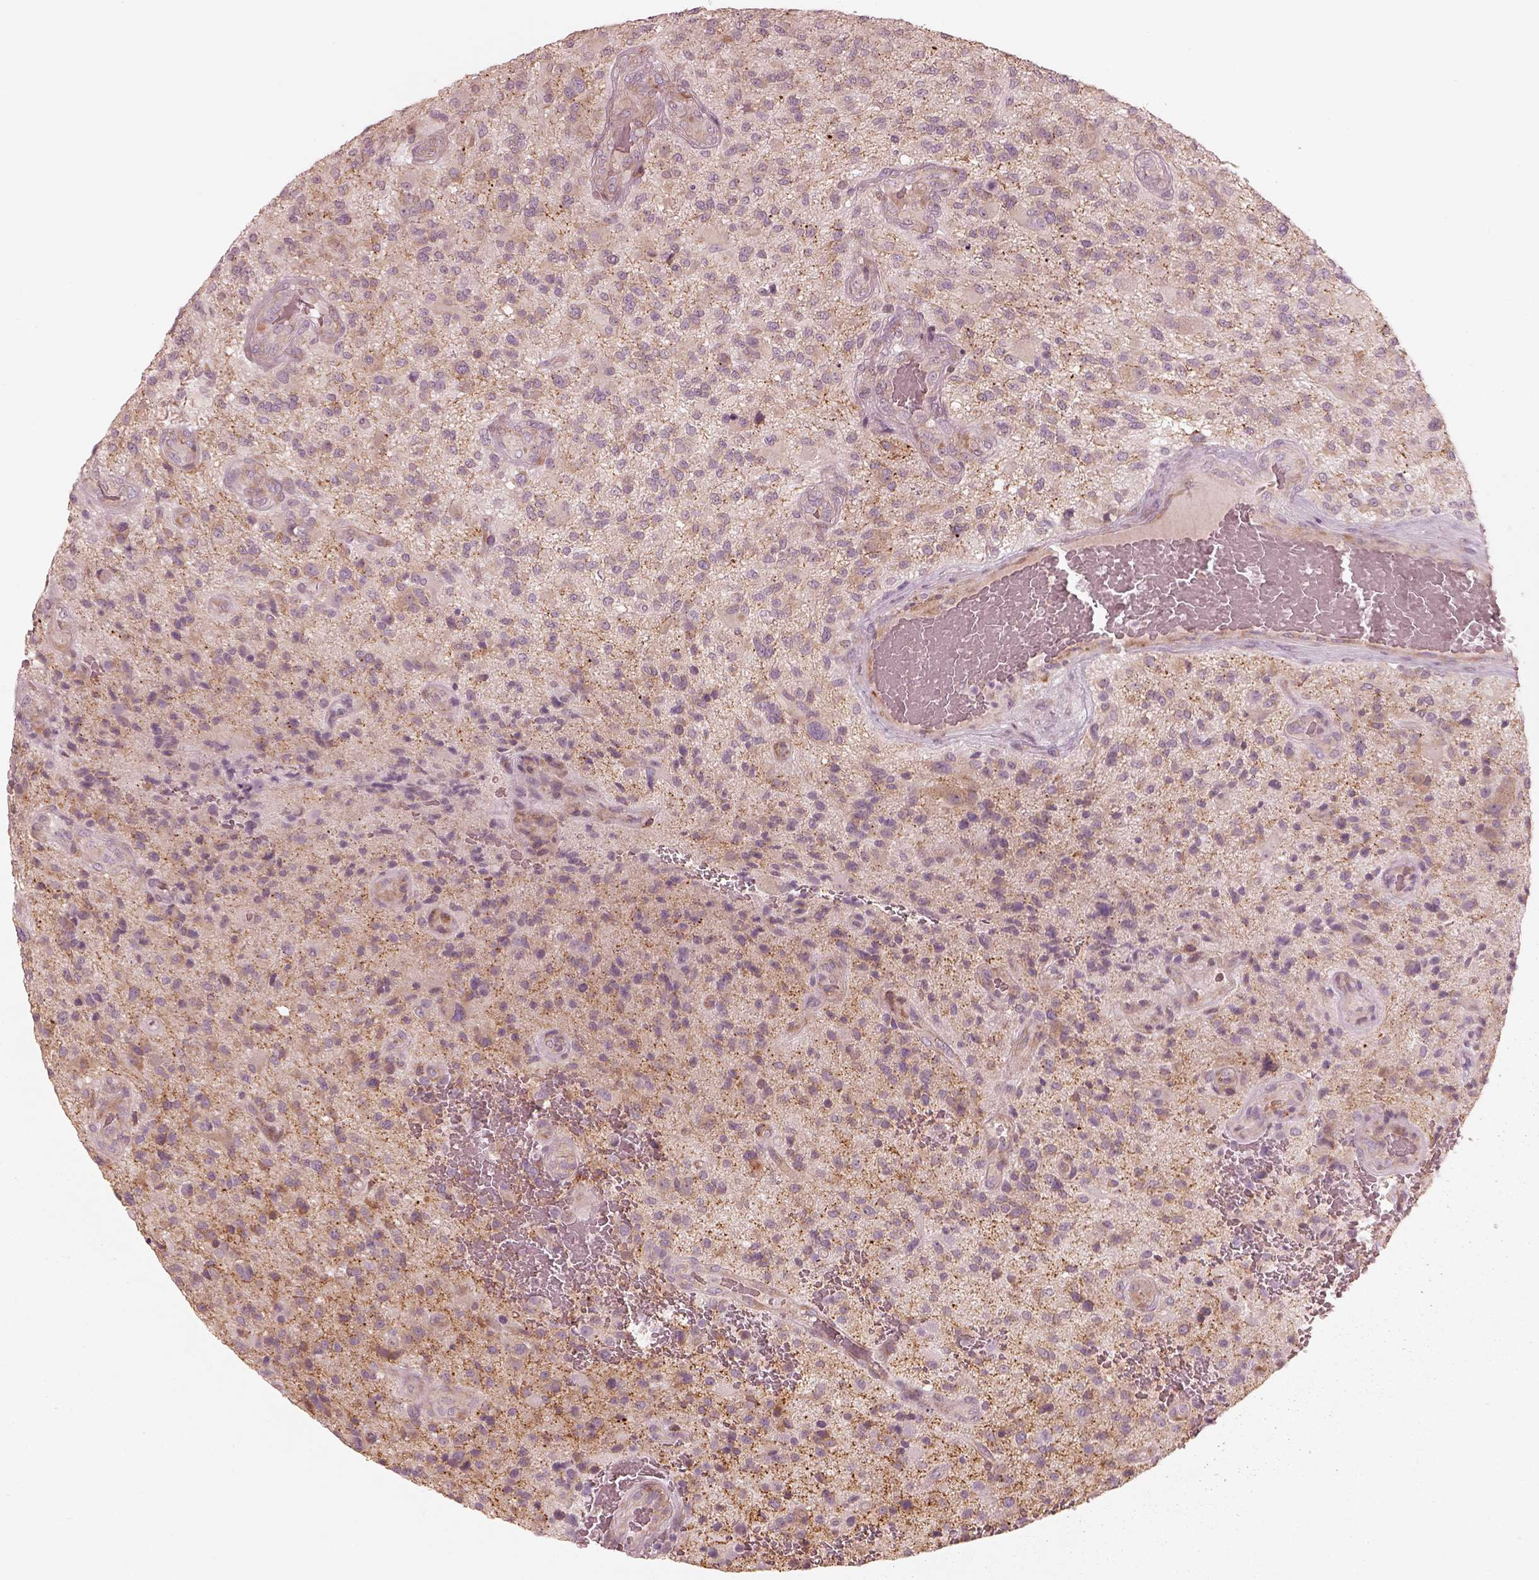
{"staining": {"intensity": "negative", "quantity": "none", "location": "none"}, "tissue": "glioma", "cell_type": "Tumor cells", "image_type": "cancer", "snomed": [{"axis": "morphology", "description": "Glioma, malignant, High grade"}, {"axis": "topography", "description": "Brain"}], "caption": "DAB (3,3'-diaminobenzidine) immunohistochemical staining of glioma reveals no significant expression in tumor cells. (DAB immunohistochemistry (IHC) visualized using brightfield microscopy, high magnification).", "gene": "RAB3C", "patient": {"sex": "male", "age": 47}}